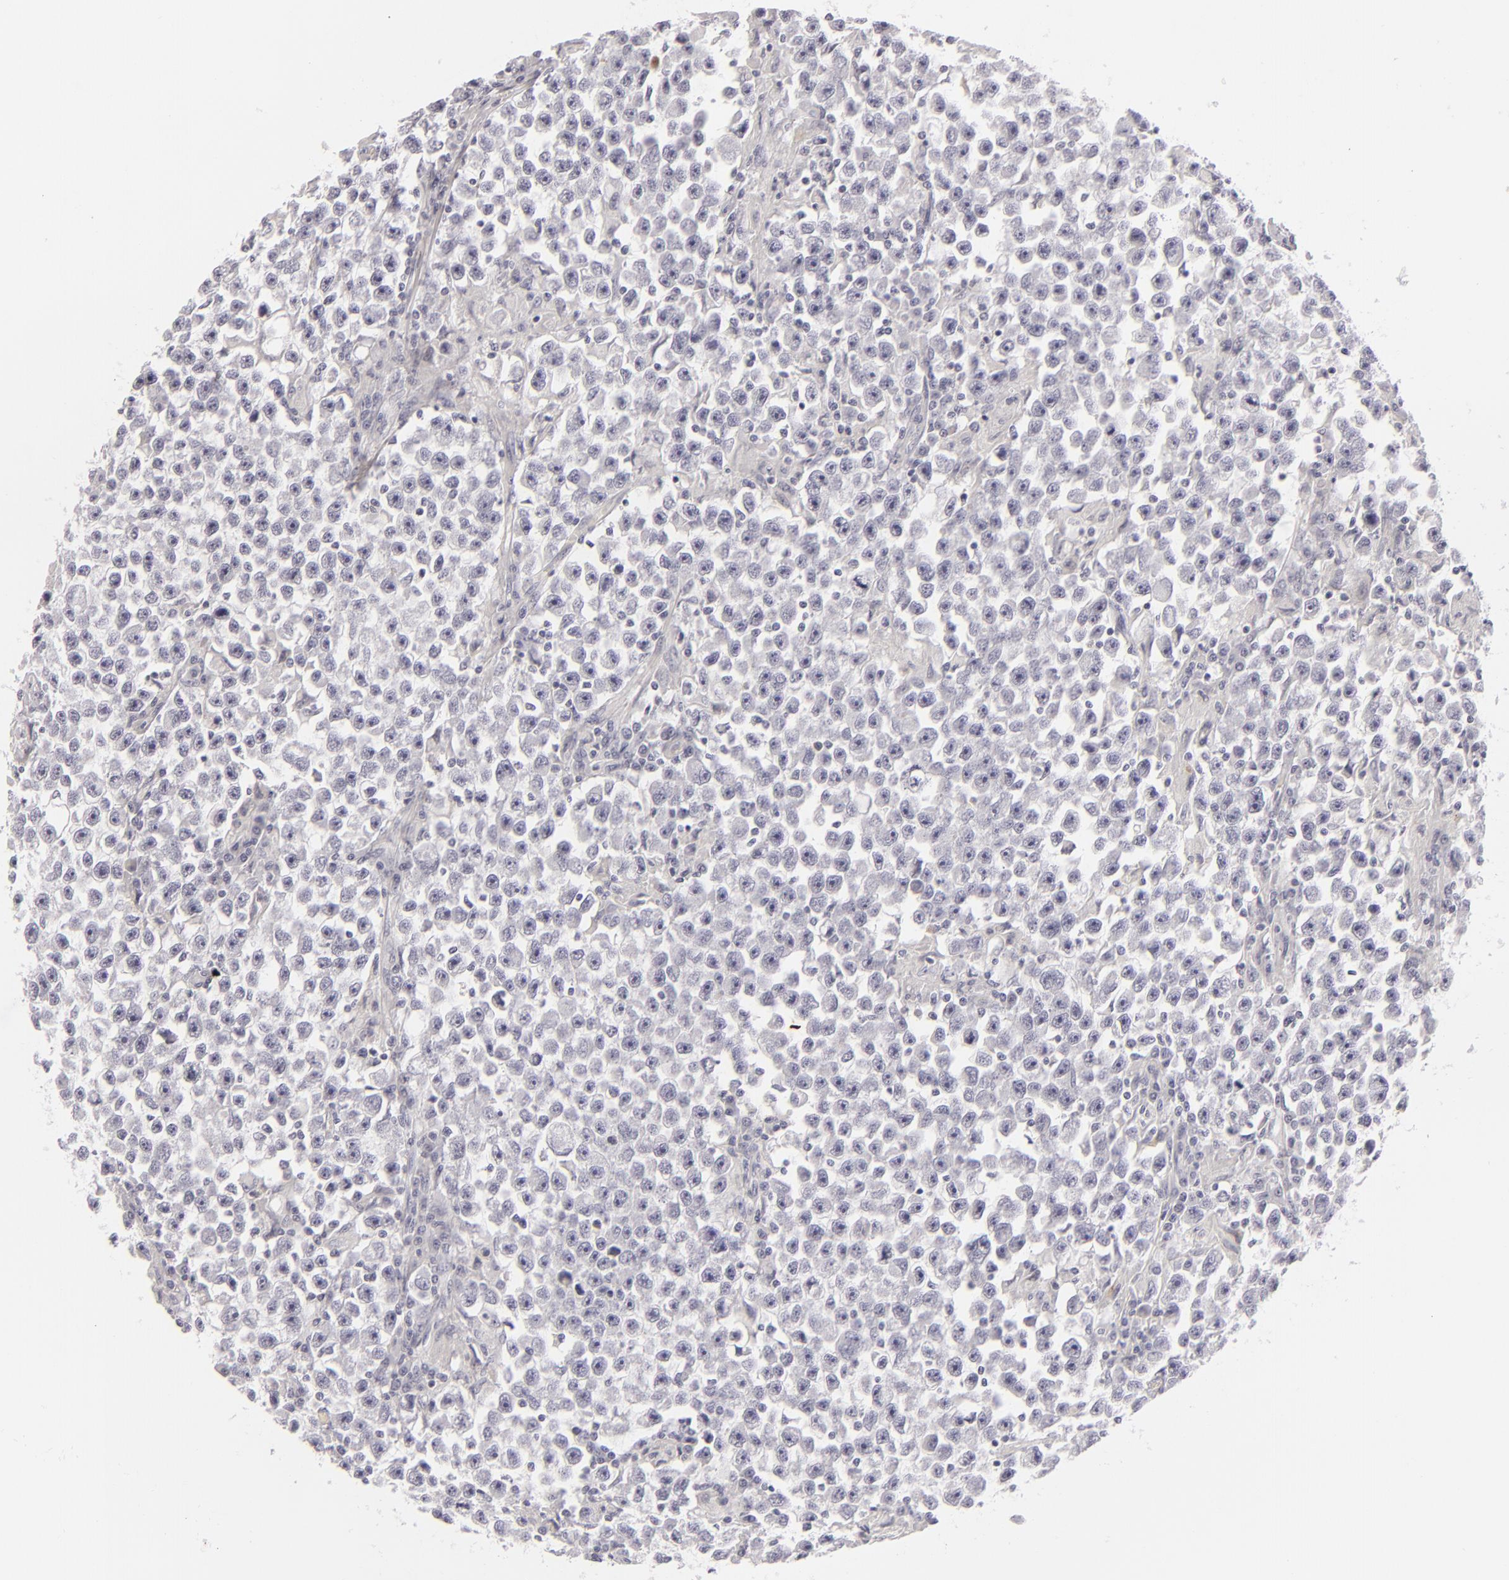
{"staining": {"intensity": "negative", "quantity": "none", "location": "none"}, "tissue": "testis cancer", "cell_type": "Tumor cells", "image_type": "cancer", "snomed": [{"axis": "morphology", "description": "Seminoma, NOS"}, {"axis": "topography", "description": "Testis"}], "caption": "Image shows no protein positivity in tumor cells of testis seminoma tissue.", "gene": "C9", "patient": {"sex": "male", "age": 33}}